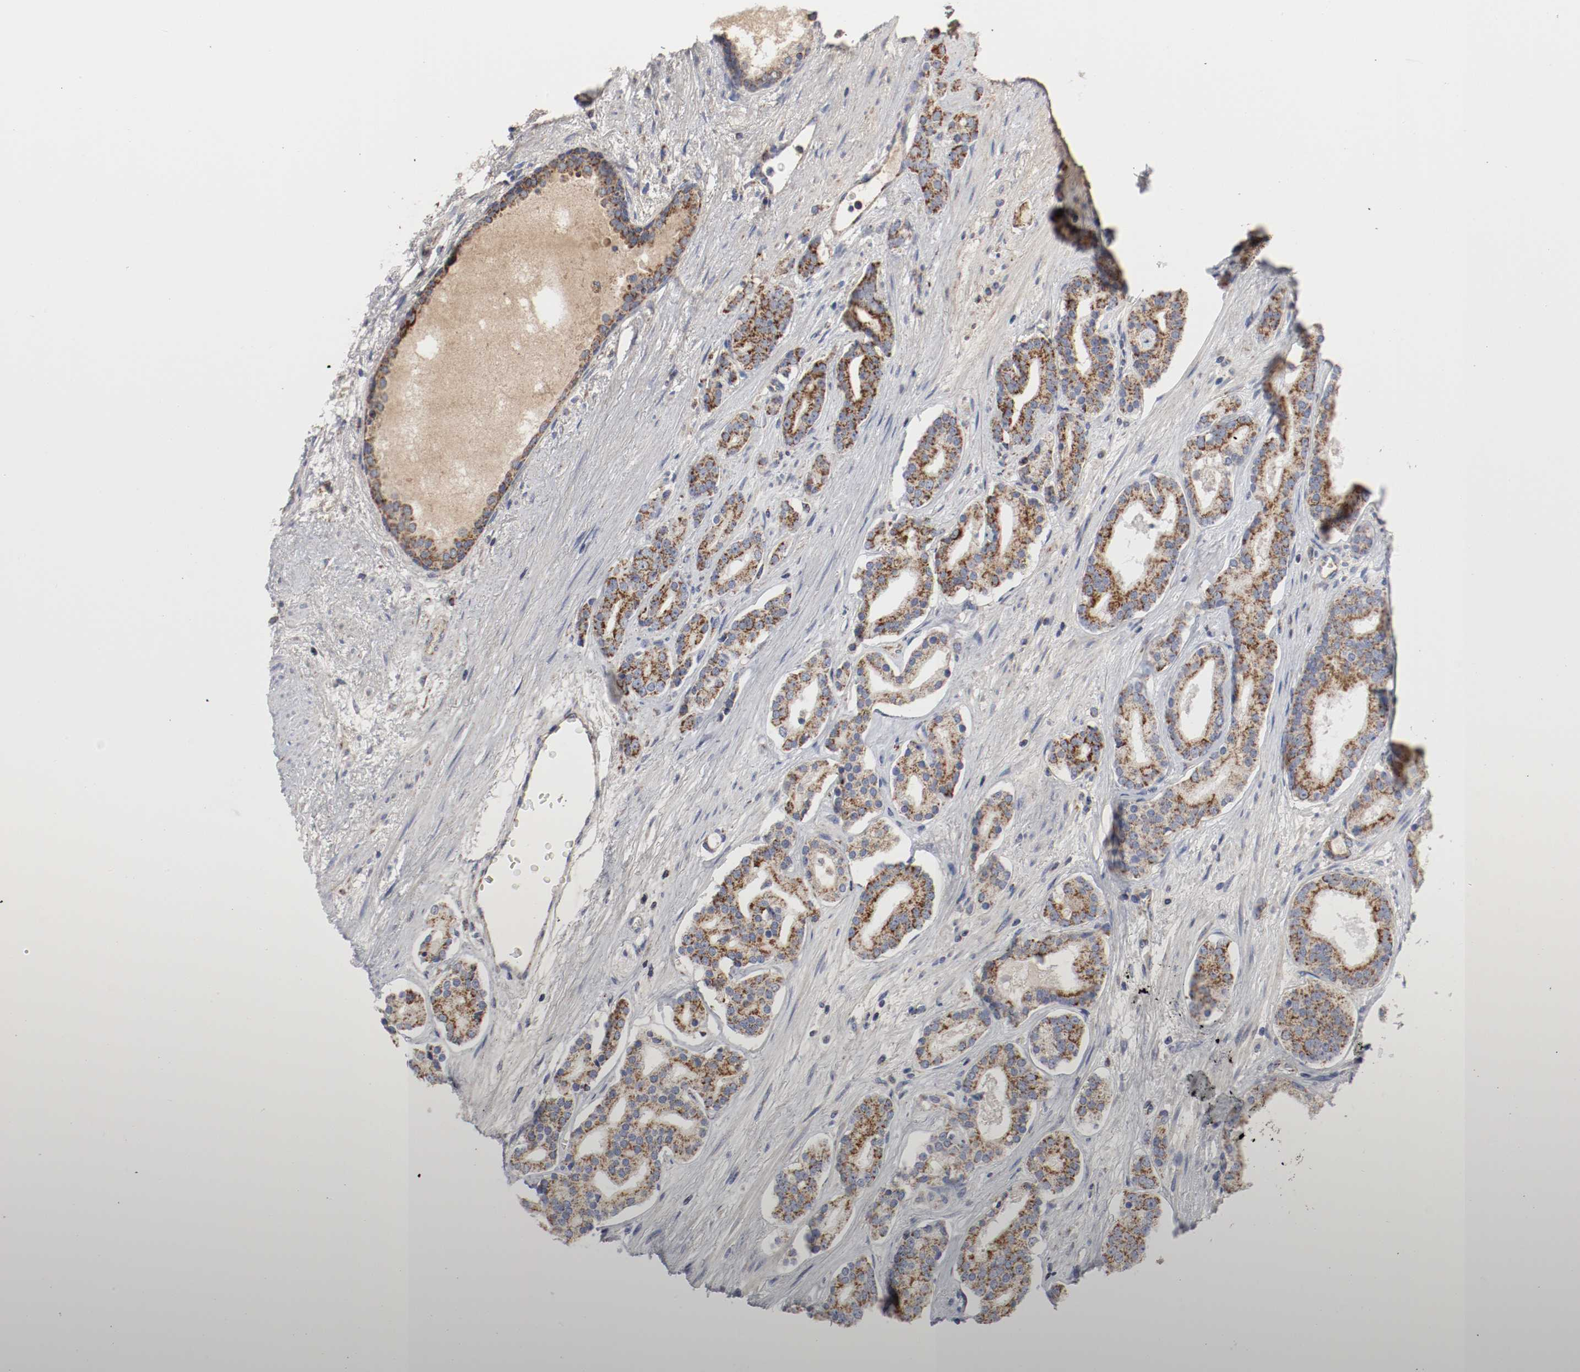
{"staining": {"intensity": "strong", "quantity": ">75%", "location": "cytoplasmic/membranous"}, "tissue": "prostate cancer", "cell_type": "Tumor cells", "image_type": "cancer", "snomed": [{"axis": "morphology", "description": "Adenocarcinoma, Low grade"}, {"axis": "topography", "description": "Prostate"}], "caption": "This micrograph reveals immunohistochemistry (IHC) staining of human adenocarcinoma (low-grade) (prostate), with high strong cytoplasmic/membranous expression in approximately >75% of tumor cells.", "gene": "AFG3L2", "patient": {"sex": "male", "age": 63}}